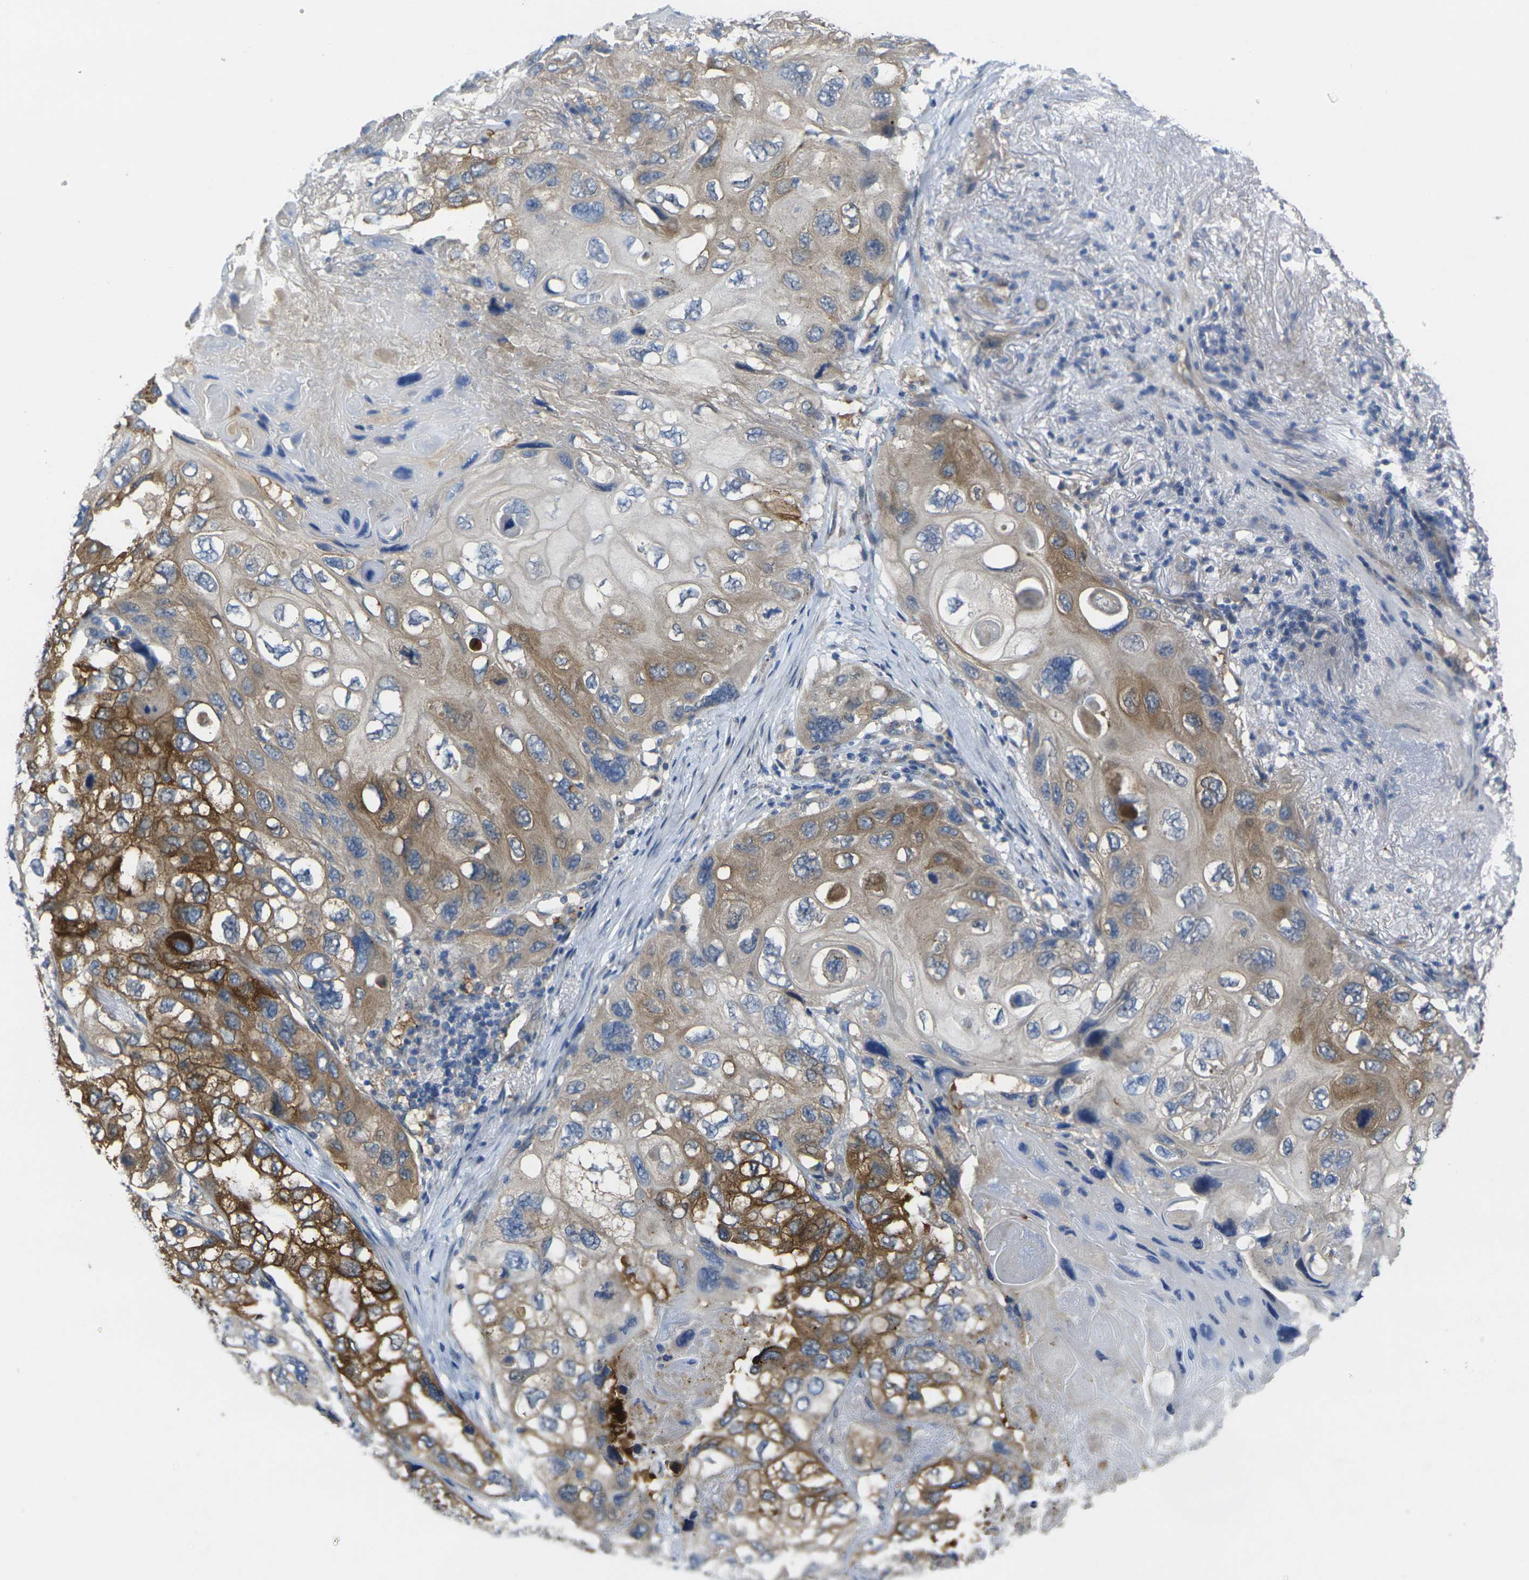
{"staining": {"intensity": "moderate", "quantity": "25%-75%", "location": "cytoplasmic/membranous"}, "tissue": "lung cancer", "cell_type": "Tumor cells", "image_type": "cancer", "snomed": [{"axis": "morphology", "description": "Squamous cell carcinoma, NOS"}, {"axis": "topography", "description": "Lung"}], "caption": "Brown immunohistochemical staining in human squamous cell carcinoma (lung) reveals moderate cytoplasmic/membranous positivity in about 25%-75% of tumor cells.", "gene": "GNA12", "patient": {"sex": "female", "age": 73}}